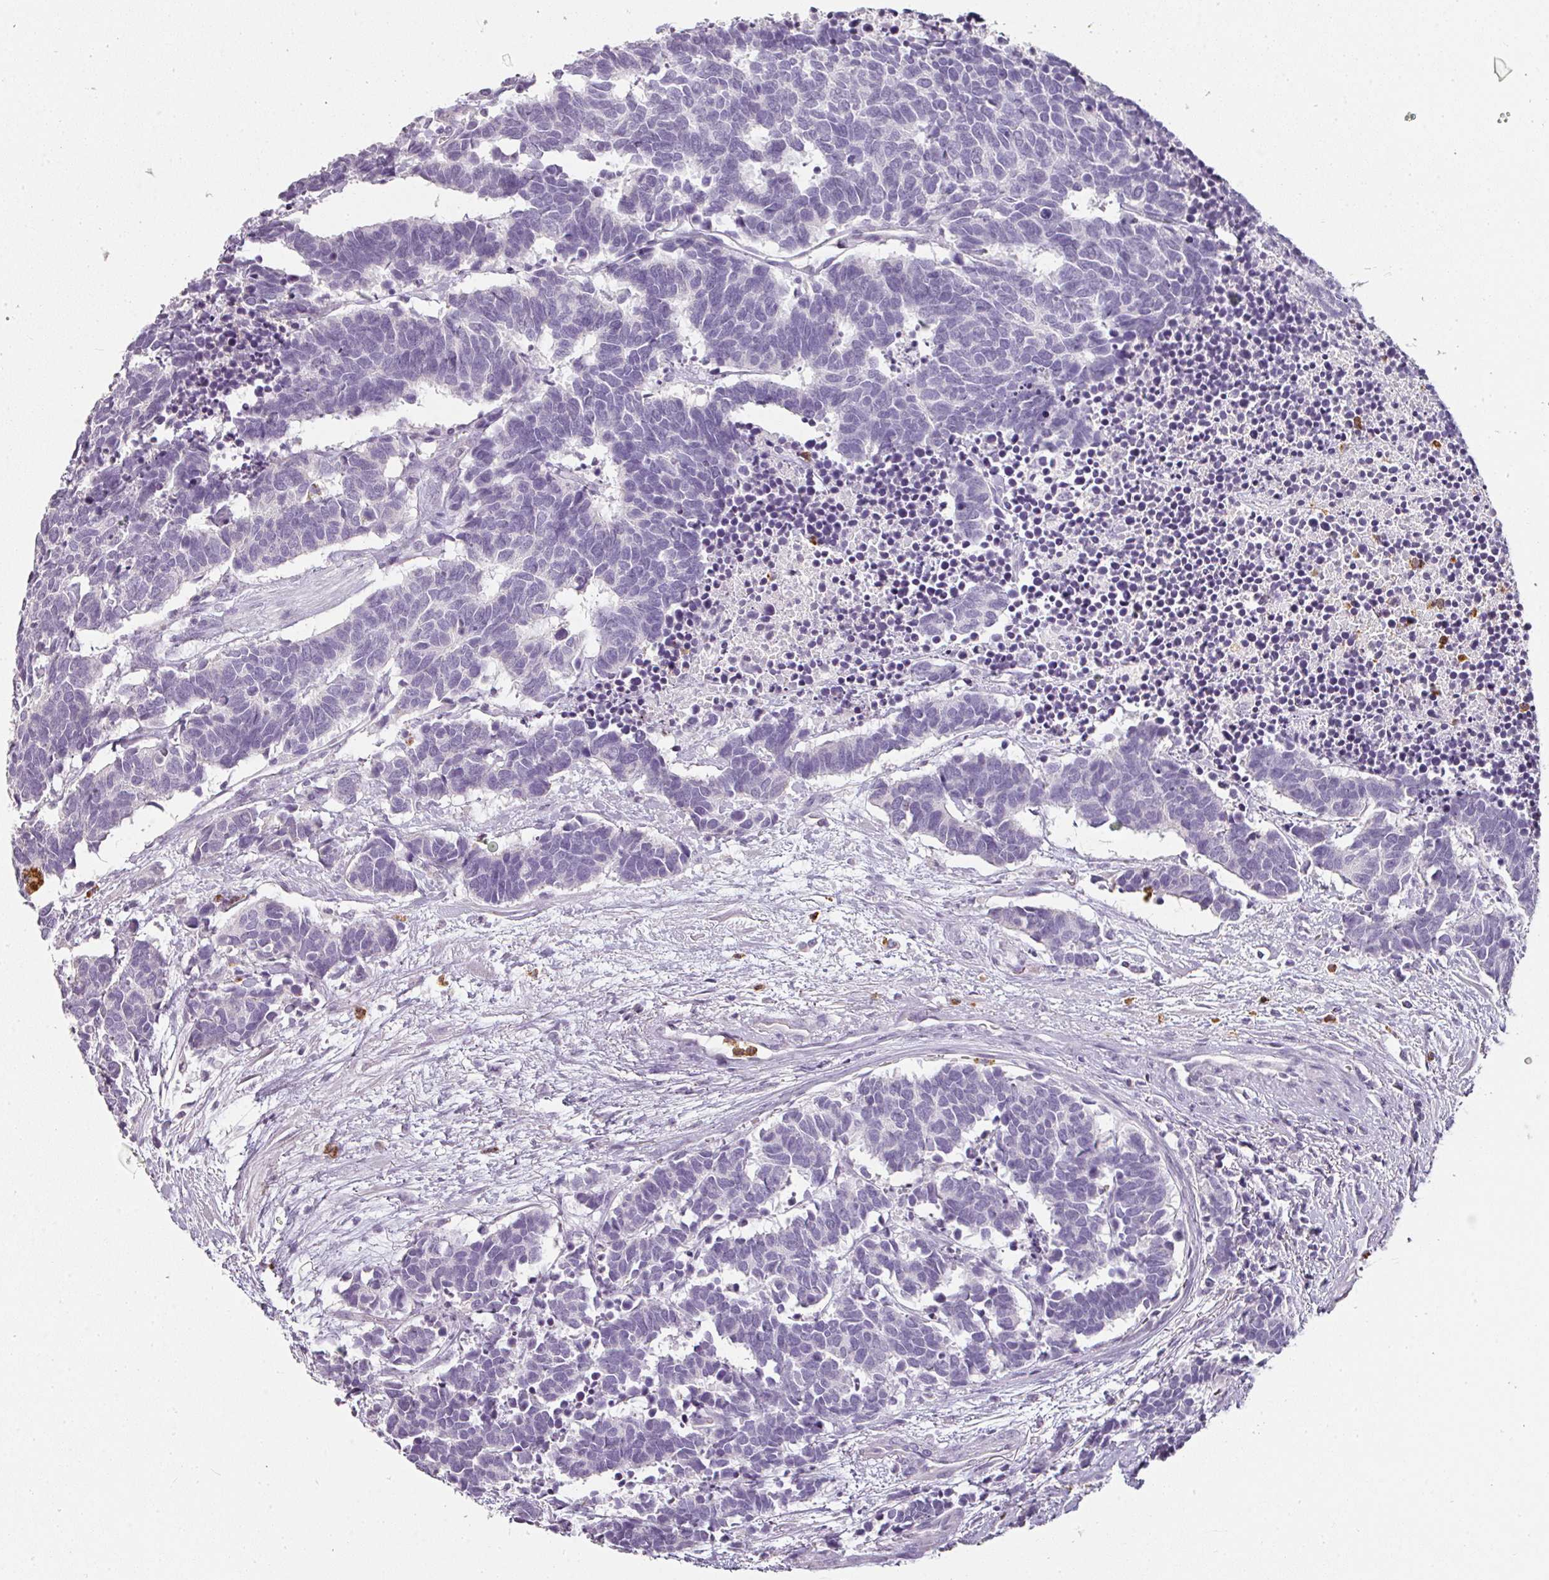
{"staining": {"intensity": "negative", "quantity": "none", "location": "none"}, "tissue": "carcinoid", "cell_type": "Tumor cells", "image_type": "cancer", "snomed": [{"axis": "morphology", "description": "Carcinoma, NOS"}, {"axis": "morphology", "description": "Carcinoid, malignant, NOS"}, {"axis": "topography", "description": "Urinary bladder"}], "caption": "This image is of carcinoid stained with IHC to label a protein in brown with the nuclei are counter-stained blue. There is no positivity in tumor cells. (Immunohistochemistry, brightfield microscopy, high magnification).", "gene": "CAMP", "patient": {"sex": "male", "age": 57}}